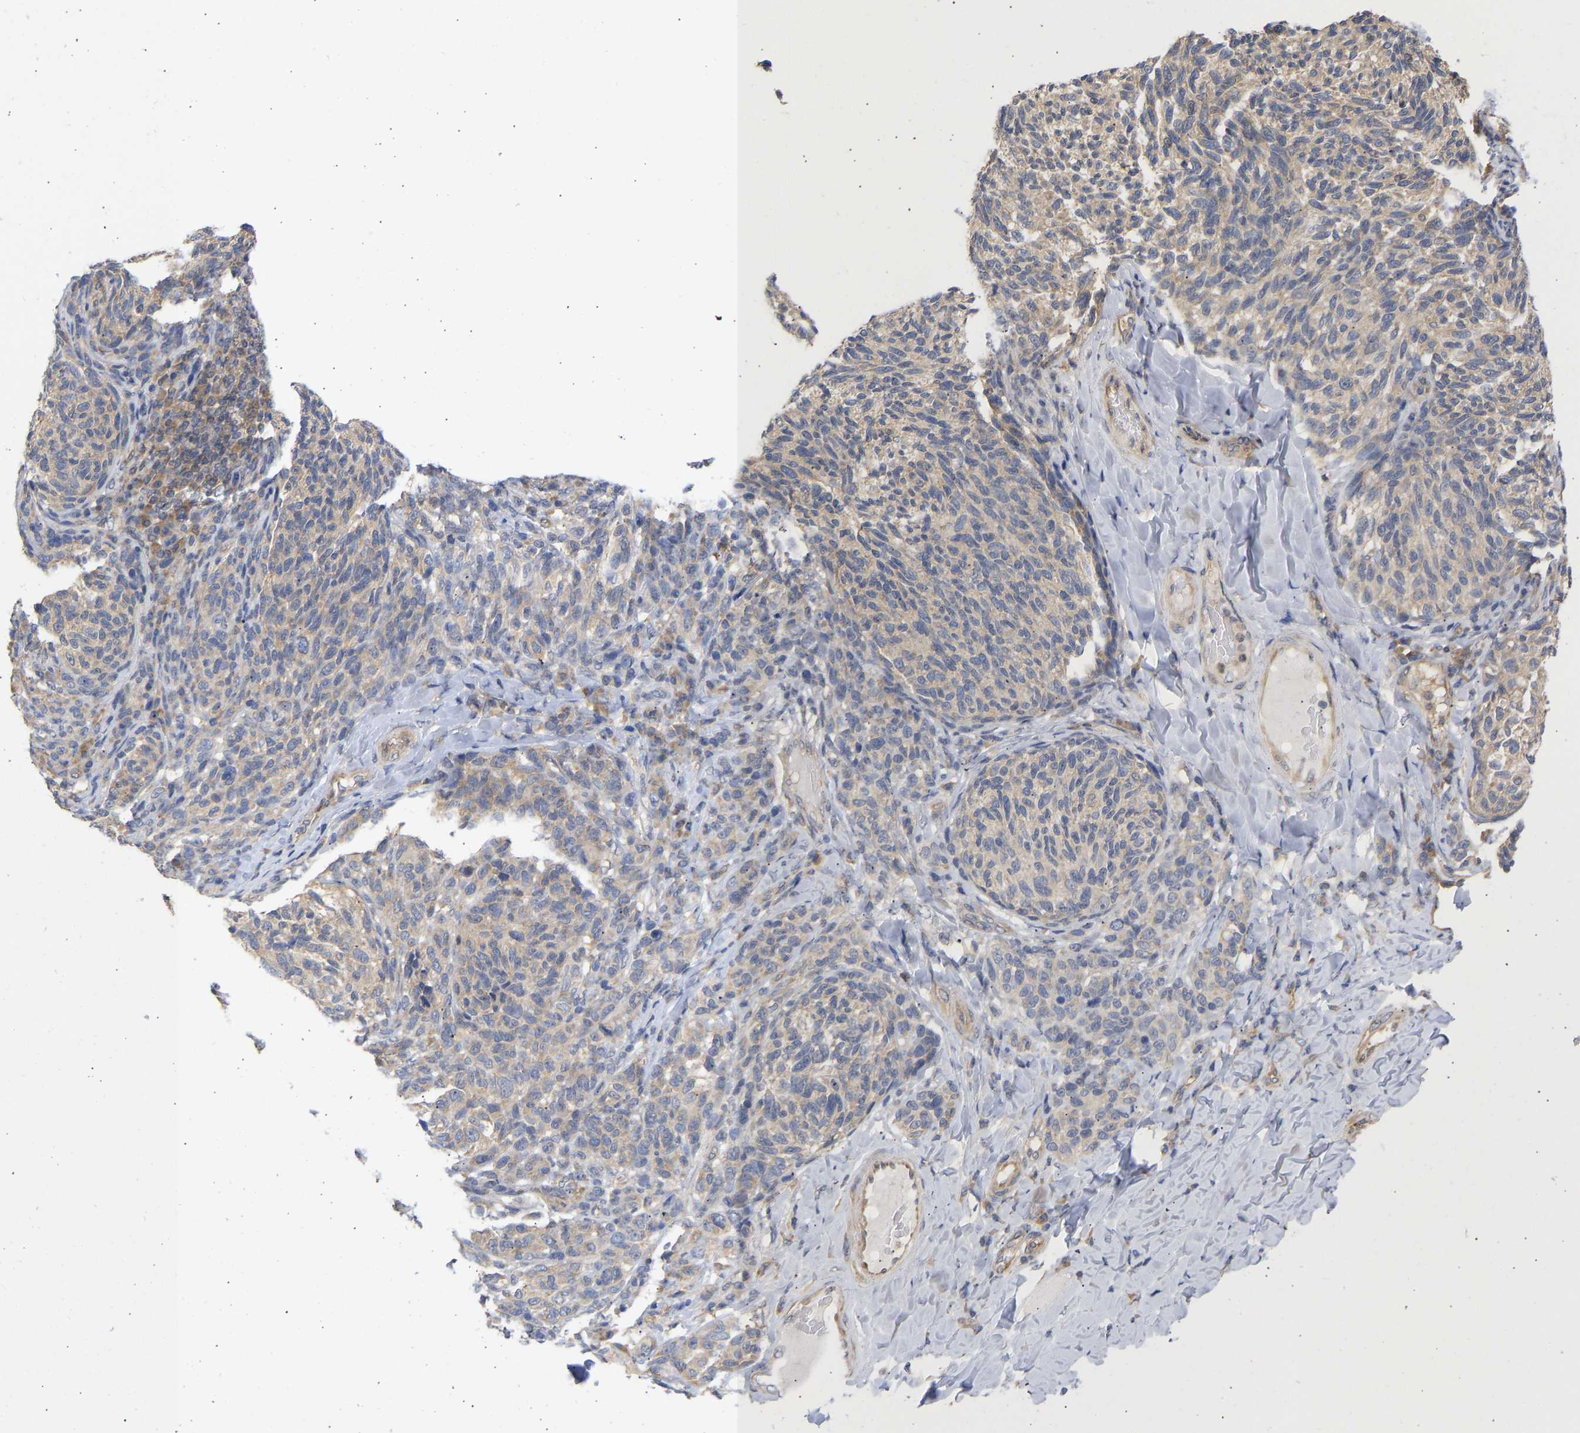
{"staining": {"intensity": "weak", "quantity": "25%-75%", "location": "cytoplasmic/membranous"}, "tissue": "melanoma", "cell_type": "Tumor cells", "image_type": "cancer", "snomed": [{"axis": "morphology", "description": "Malignant melanoma, NOS"}, {"axis": "topography", "description": "Skin"}], "caption": "Human malignant melanoma stained with a brown dye reveals weak cytoplasmic/membranous positive positivity in approximately 25%-75% of tumor cells.", "gene": "MAP2K3", "patient": {"sex": "female", "age": 73}}